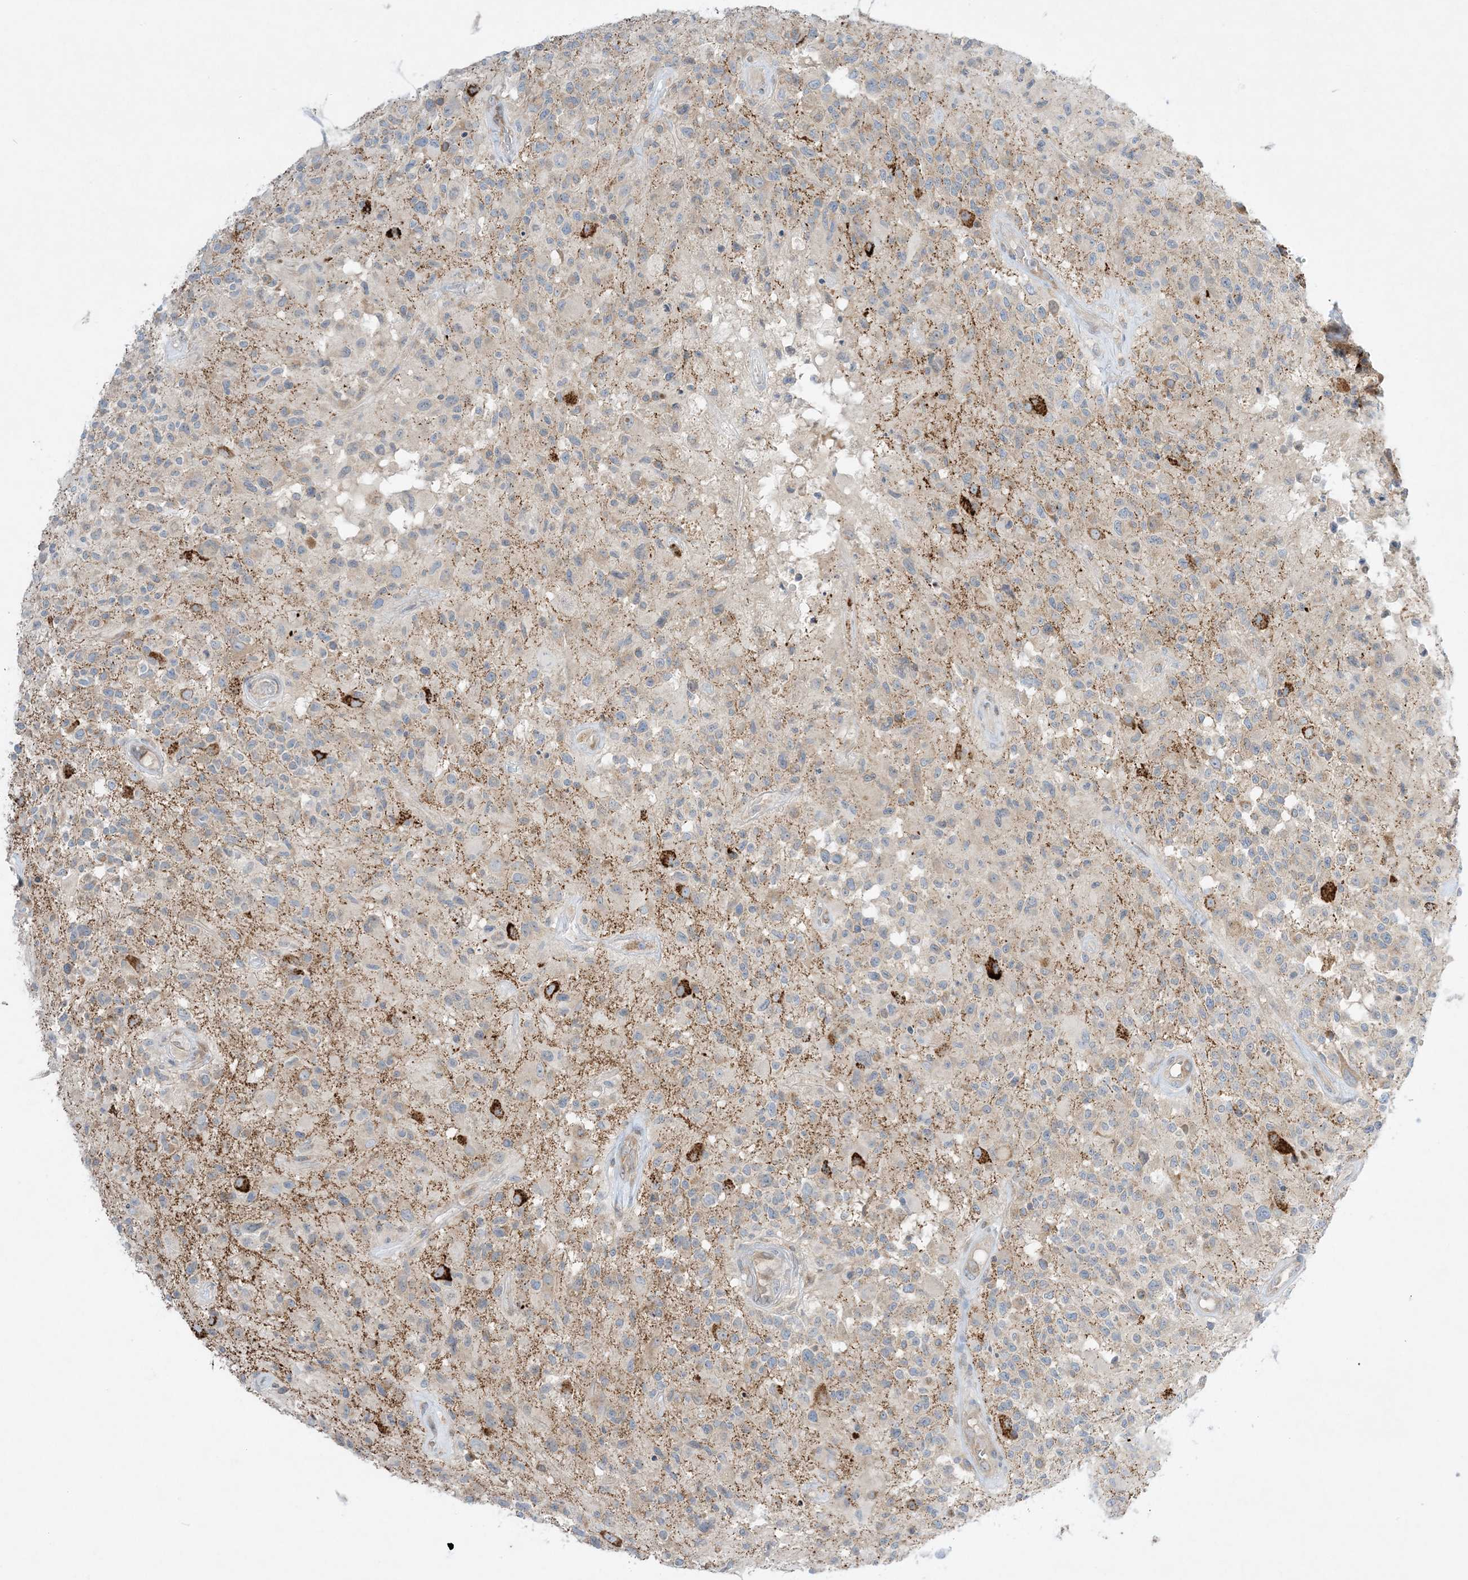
{"staining": {"intensity": "negative", "quantity": "none", "location": "none"}, "tissue": "glioma", "cell_type": "Tumor cells", "image_type": "cancer", "snomed": [{"axis": "morphology", "description": "Glioma, malignant, High grade"}, {"axis": "morphology", "description": "Glioblastoma, NOS"}, {"axis": "topography", "description": "Brain"}], "caption": "Tumor cells are negative for brown protein staining in malignant high-grade glioma. (DAB immunohistochemistry visualized using brightfield microscopy, high magnification).", "gene": "RPP40", "patient": {"sex": "male", "age": 60}}